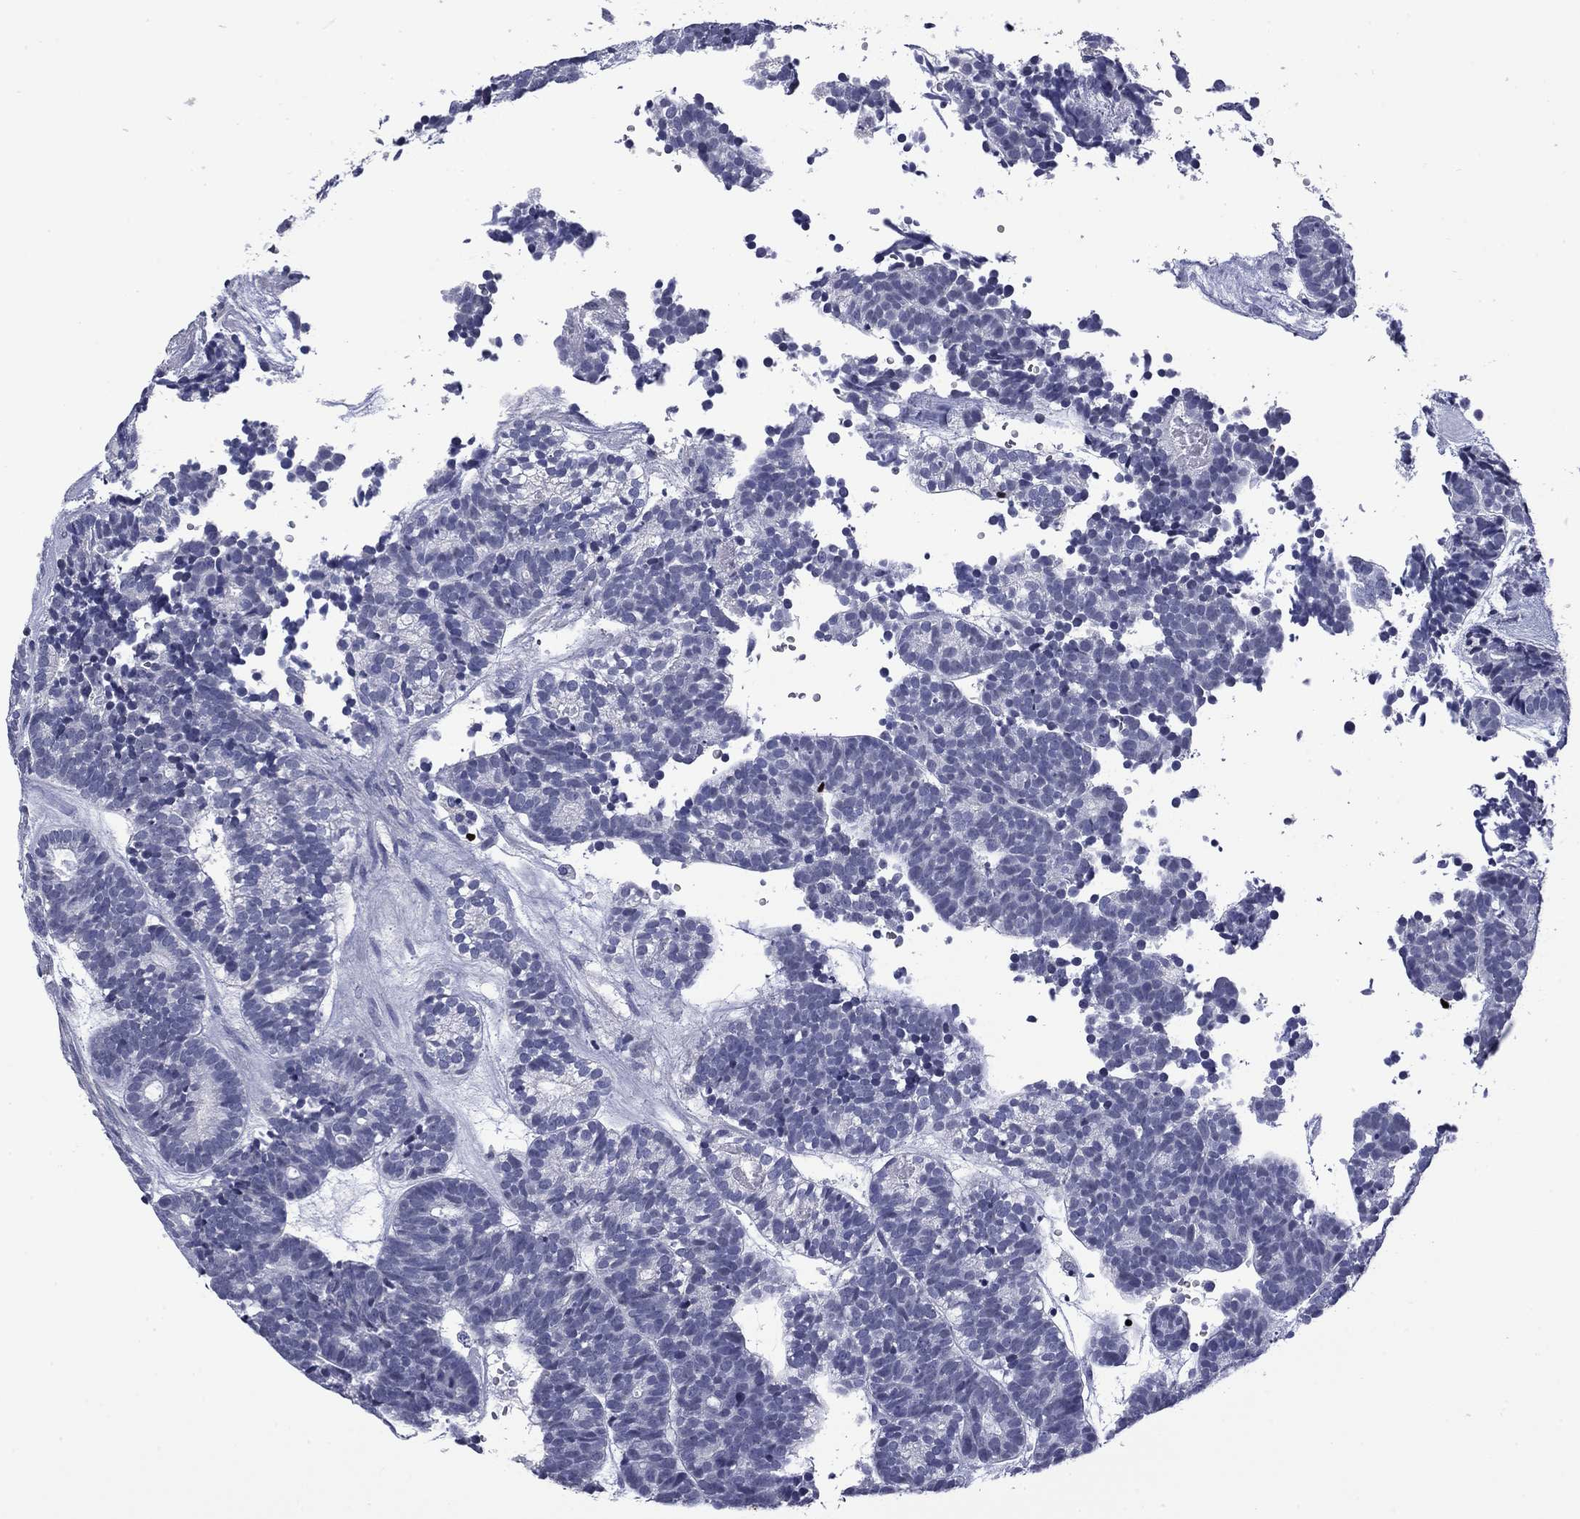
{"staining": {"intensity": "negative", "quantity": "none", "location": "none"}, "tissue": "head and neck cancer", "cell_type": "Tumor cells", "image_type": "cancer", "snomed": [{"axis": "morphology", "description": "Adenocarcinoma, NOS"}, {"axis": "topography", "description": "Head-Neck"}], "caption": "Immunohistochemistry micrograph of neoplastic tissue: human head and neck adenocarcinoma stained with DAB exhibits no significant protein expression in tumor cells.", "gene": "IKZF3", "patient": {"sex": "female", "age": 81}}